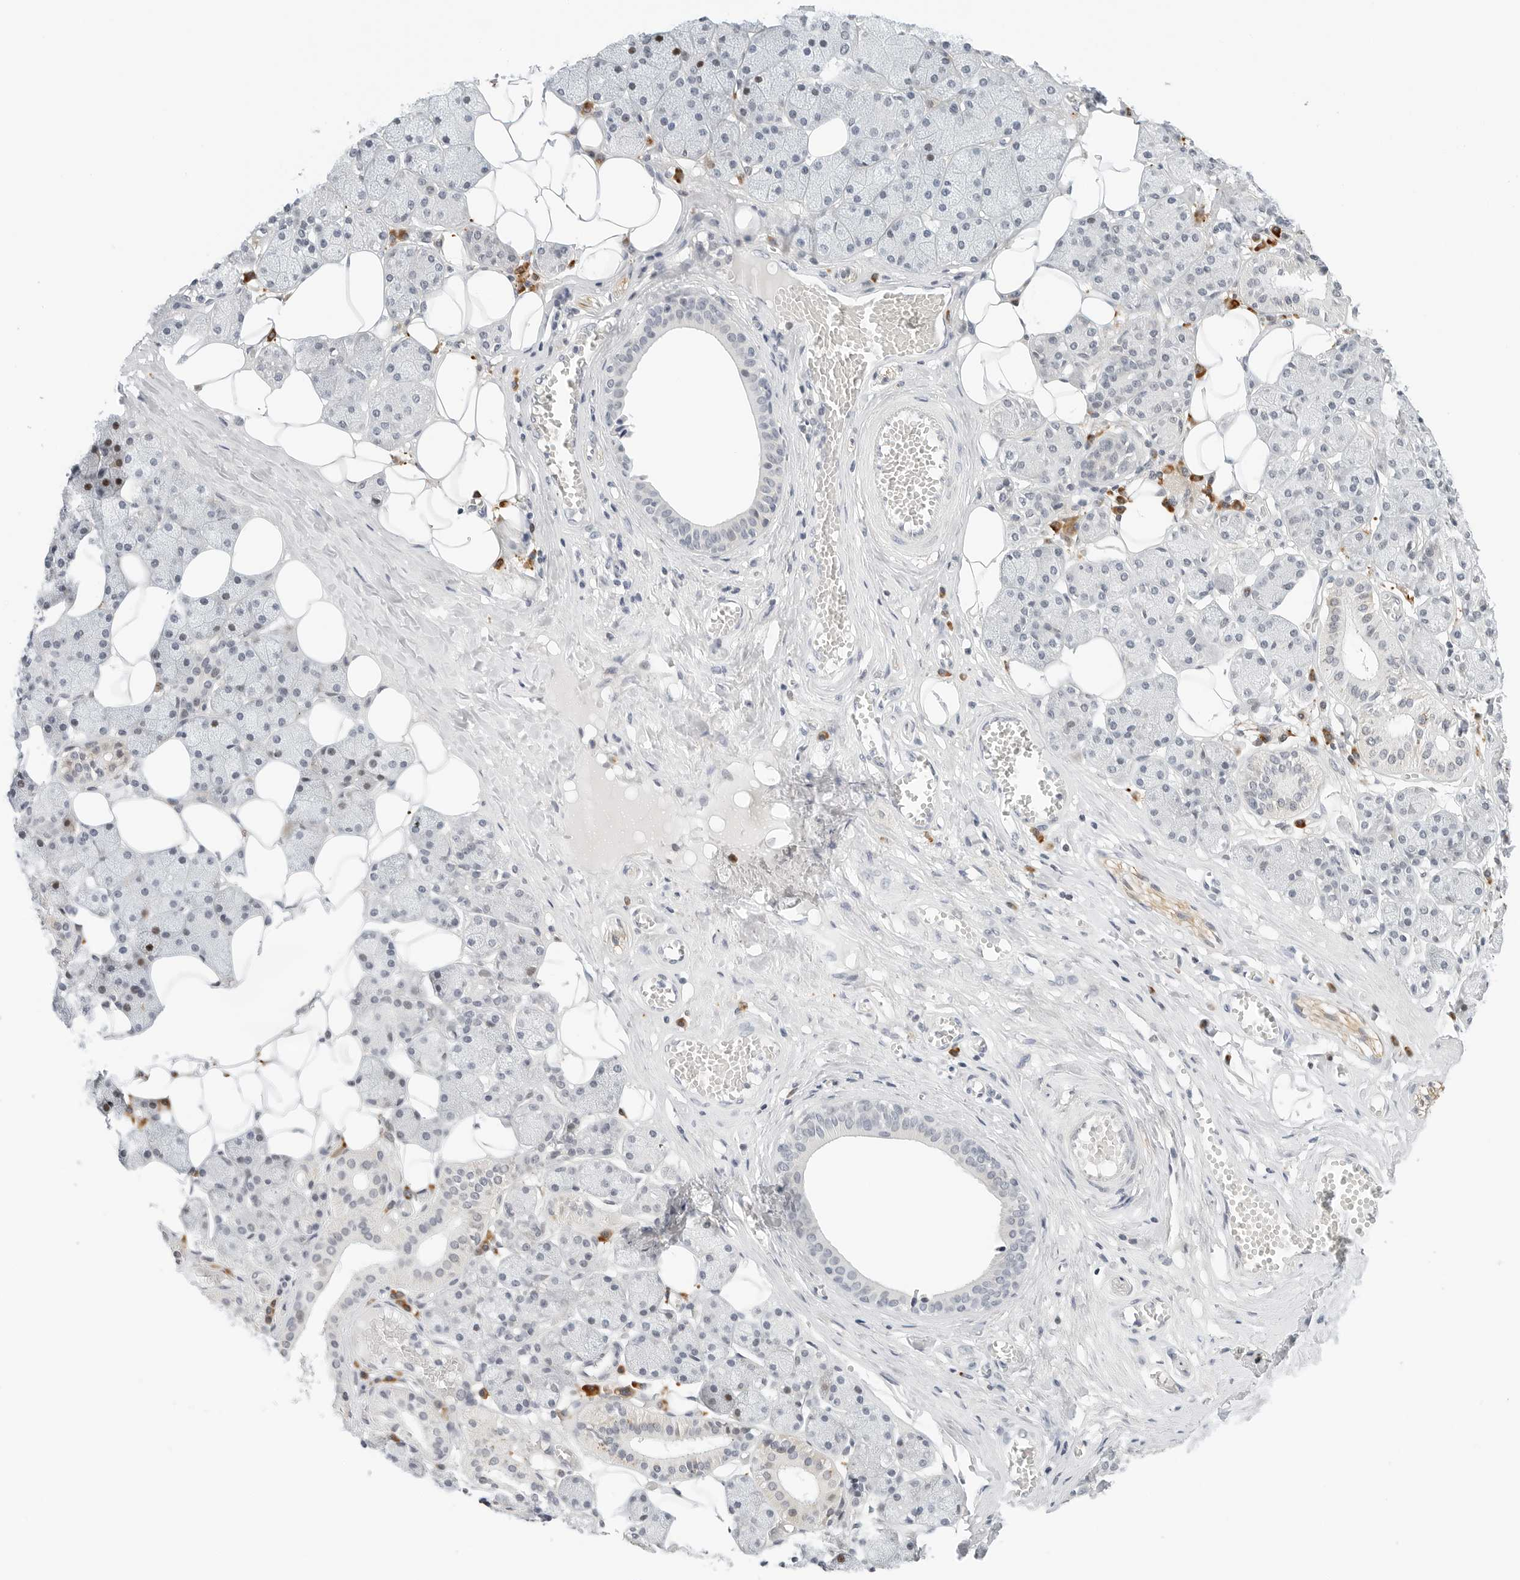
{"staining": {"intensity": "moderate", "quantity": "<25%", "location": "cytoplasmic/membranous"}, "tissue": "salivary gland", "cell_type": "Glandular cells", "image_type": "normal", "snomed": [{"axis": "morphology", "description": "Normal tissue, NOS"}, {"axis": "topography", "description": "Salivary gland"}], "caption": "An immunohistochemistry (IHC) image of normal tissue is shown. Protein staining in brown highlights moderate cytoplasmic/membranous positivity in salivary gland within glandular cells. The staining was performed using DAB (3,3'-diaminobenzidine) to visualize the protein expression in brown, while the nuclei were stained in blue with hematoxylin (Magnification: 20x).", "gene": "PARP10", "patient": {"sex": "female", "age": 33}}